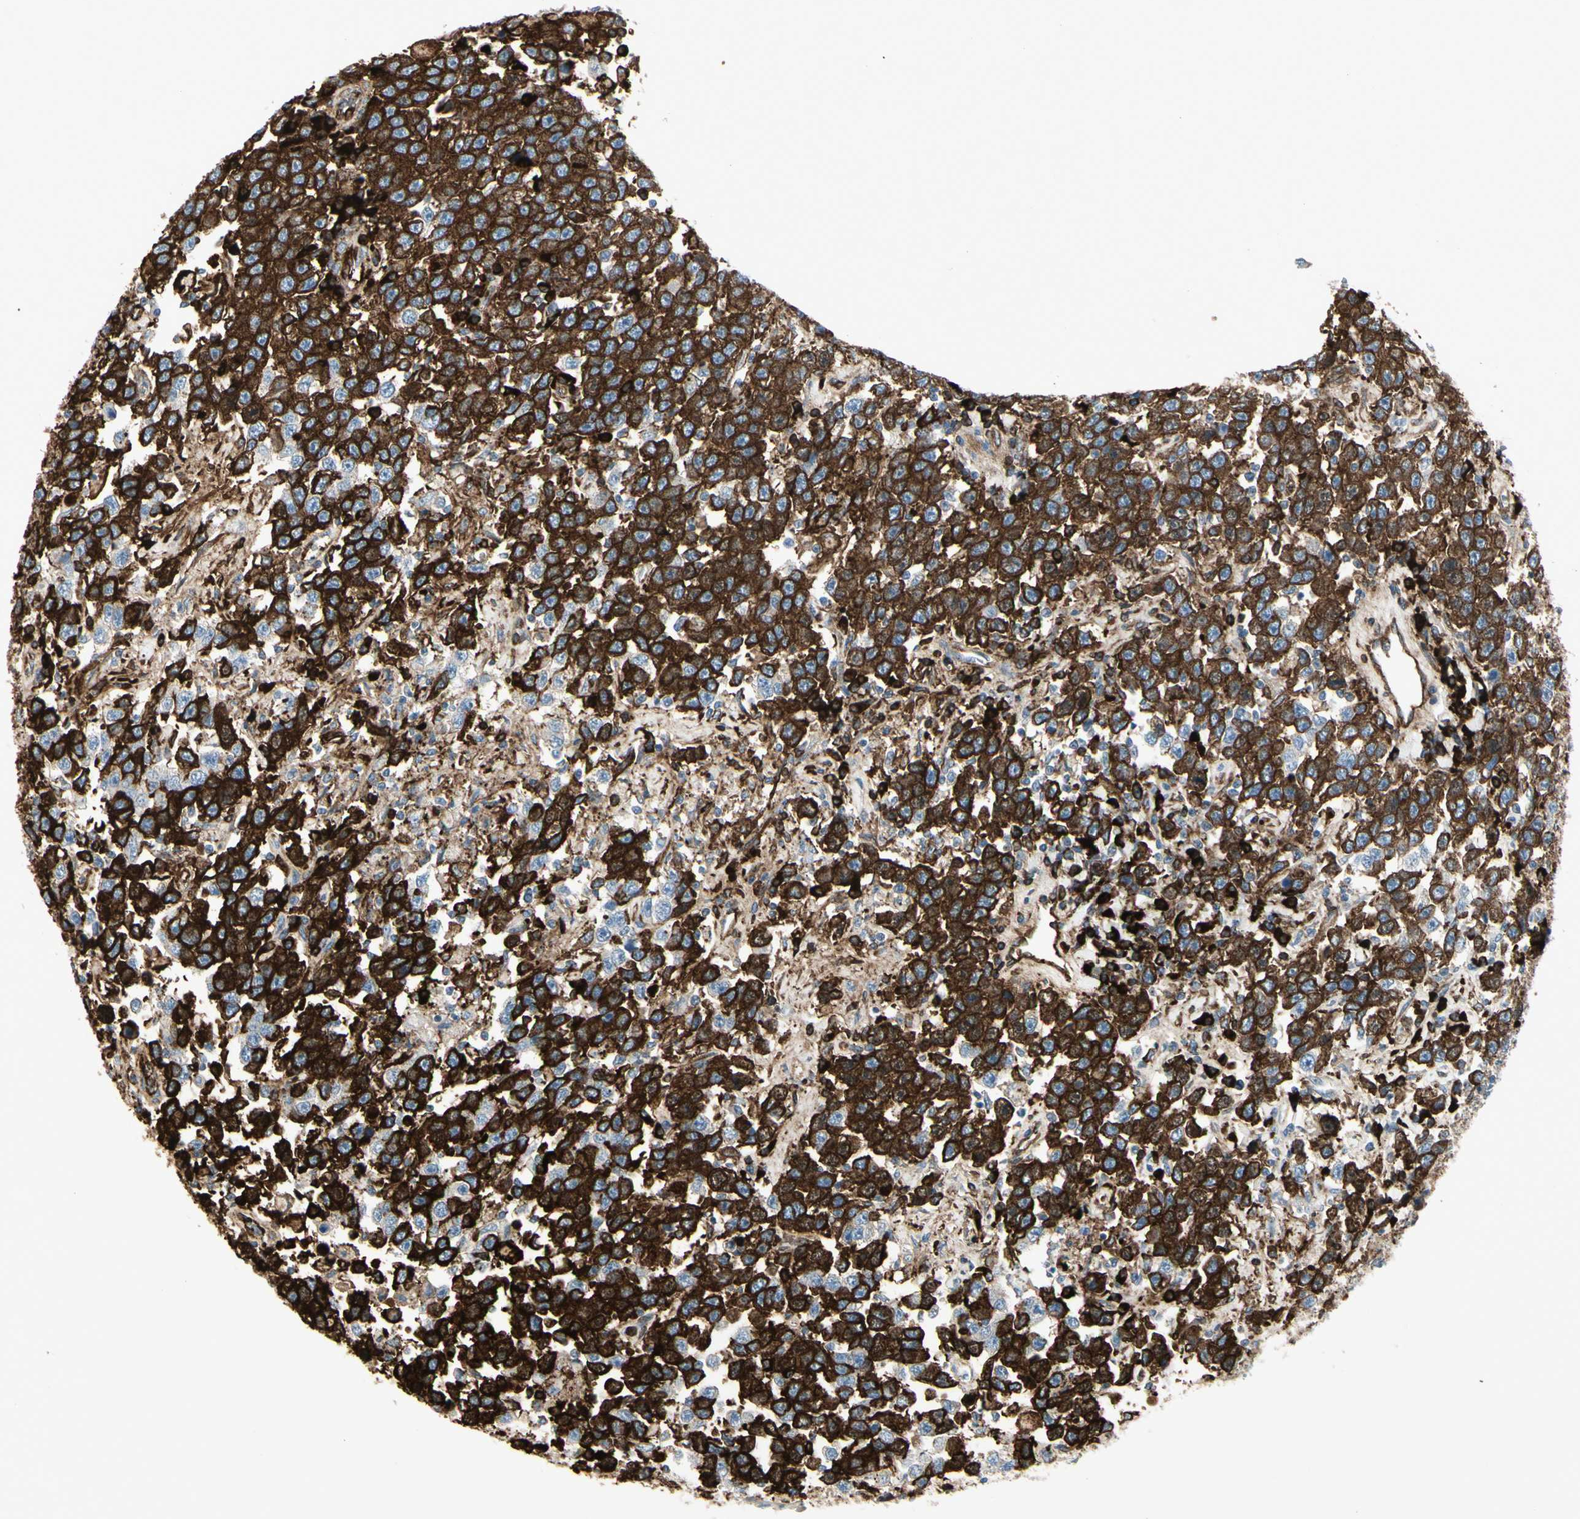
{"staining": {"intensity": "strong", "quantity": ">75%", "location": "cytoplasmic/membranous"}, "tissue": "testis cancer", "cell_type": "Tumor cells", "image_type": "cancer", "snomed": [{"axis": "morphology", "description": "Seminoma, NOS"}, {"axis": "topography", "description": "Testis"}], "caption": "This is an image of immunohistochemistry staining of testis cancer, which shows strong expression in the cytoplasmic/membranous of tumor cells.", "gene": "IGHG1", "patient": {"sex": "male", "age": 41}}